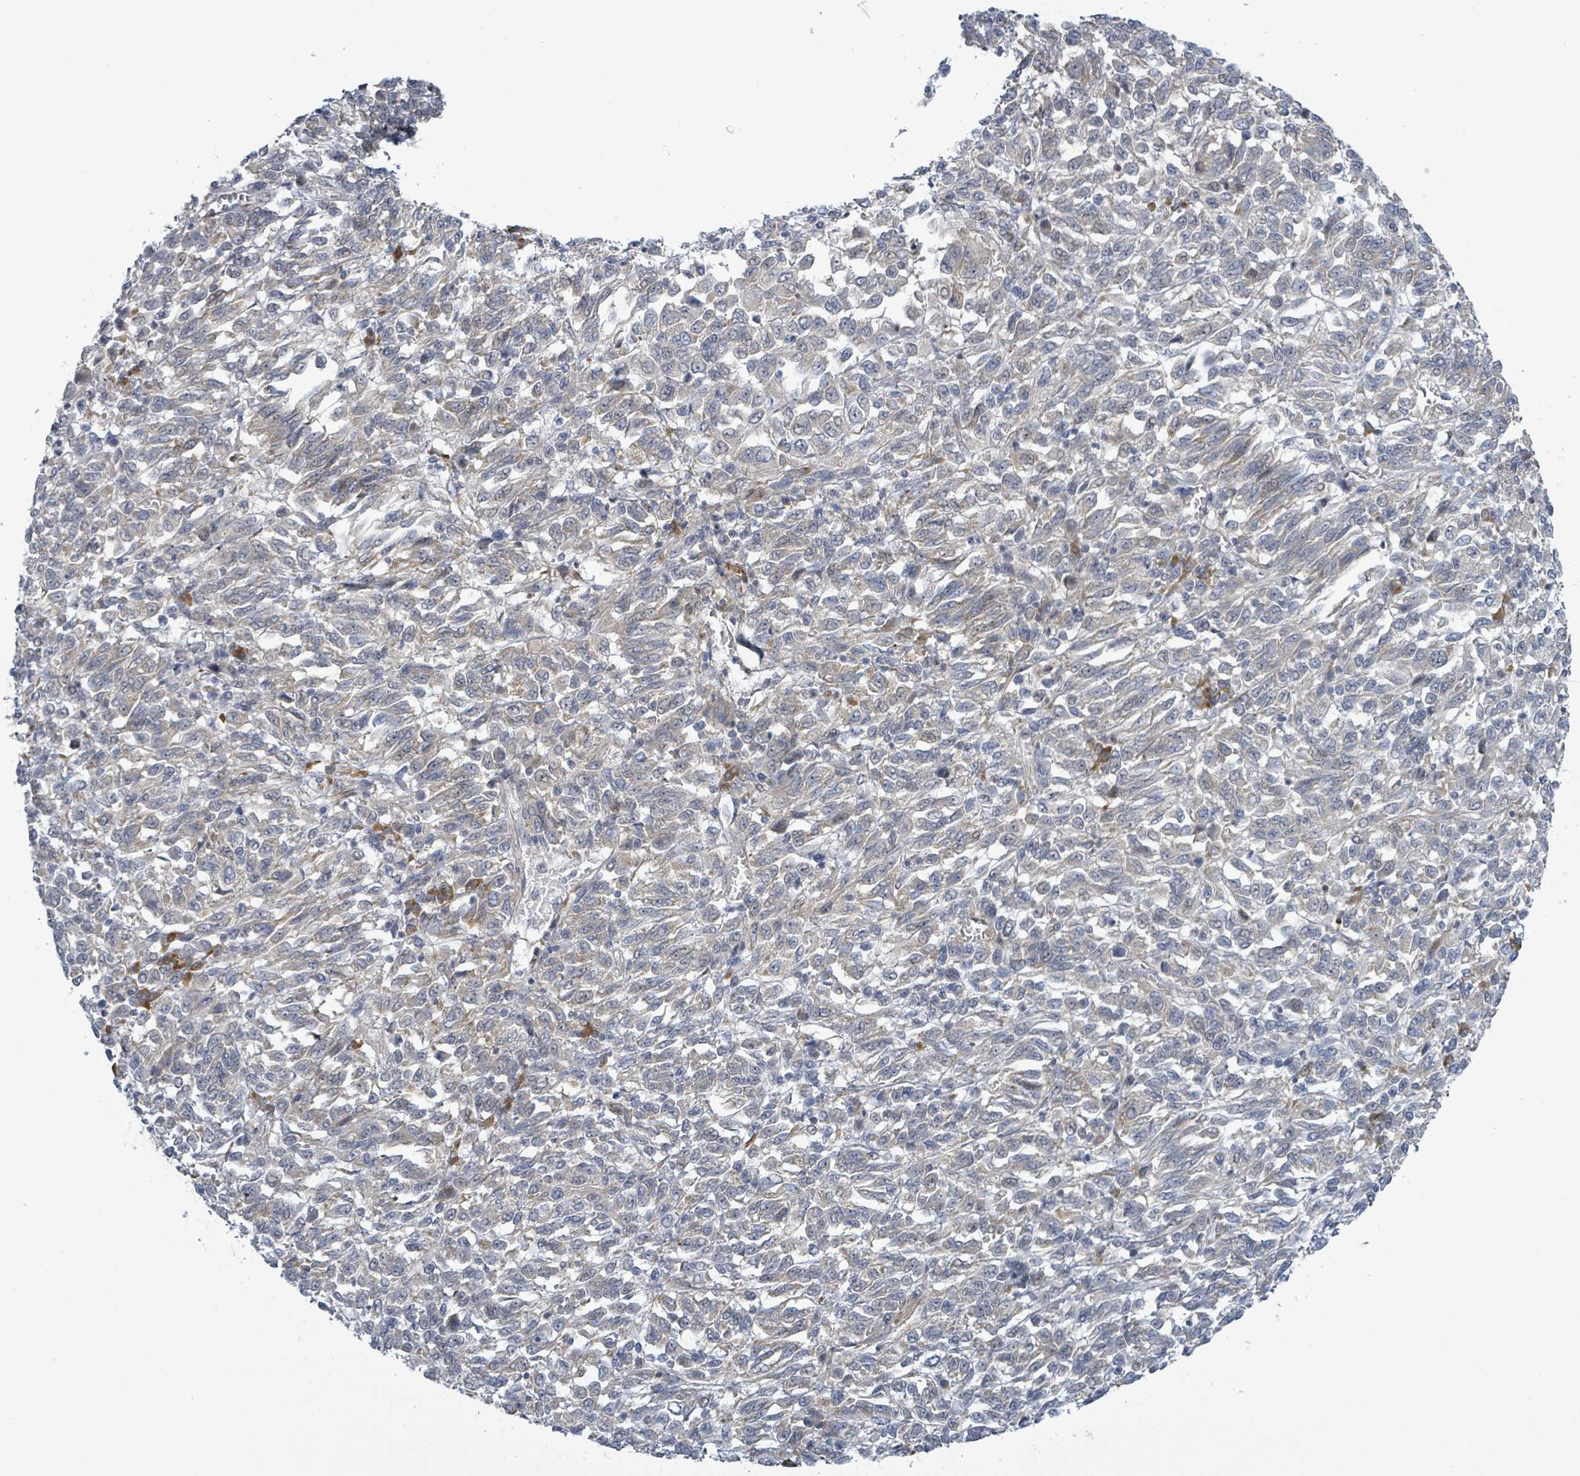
{"staining": {"intensity": "negative", "quantity": "none", "location": "none"}, "tissue": "melanoma", "cell_type": "Tumor cells", "image_type": "cancer", "snomed": [{"axis": "morphology", "description": "Malignant melanoma, Metastatic site"}, {"axis": "topography", "description": "Lung"}], "caption": "Immunohistochemistry of human melanoma demonstrates no expression in tumor cells.", "gene": "RPL32", "patient": {"sex": "male", "age": 64}}